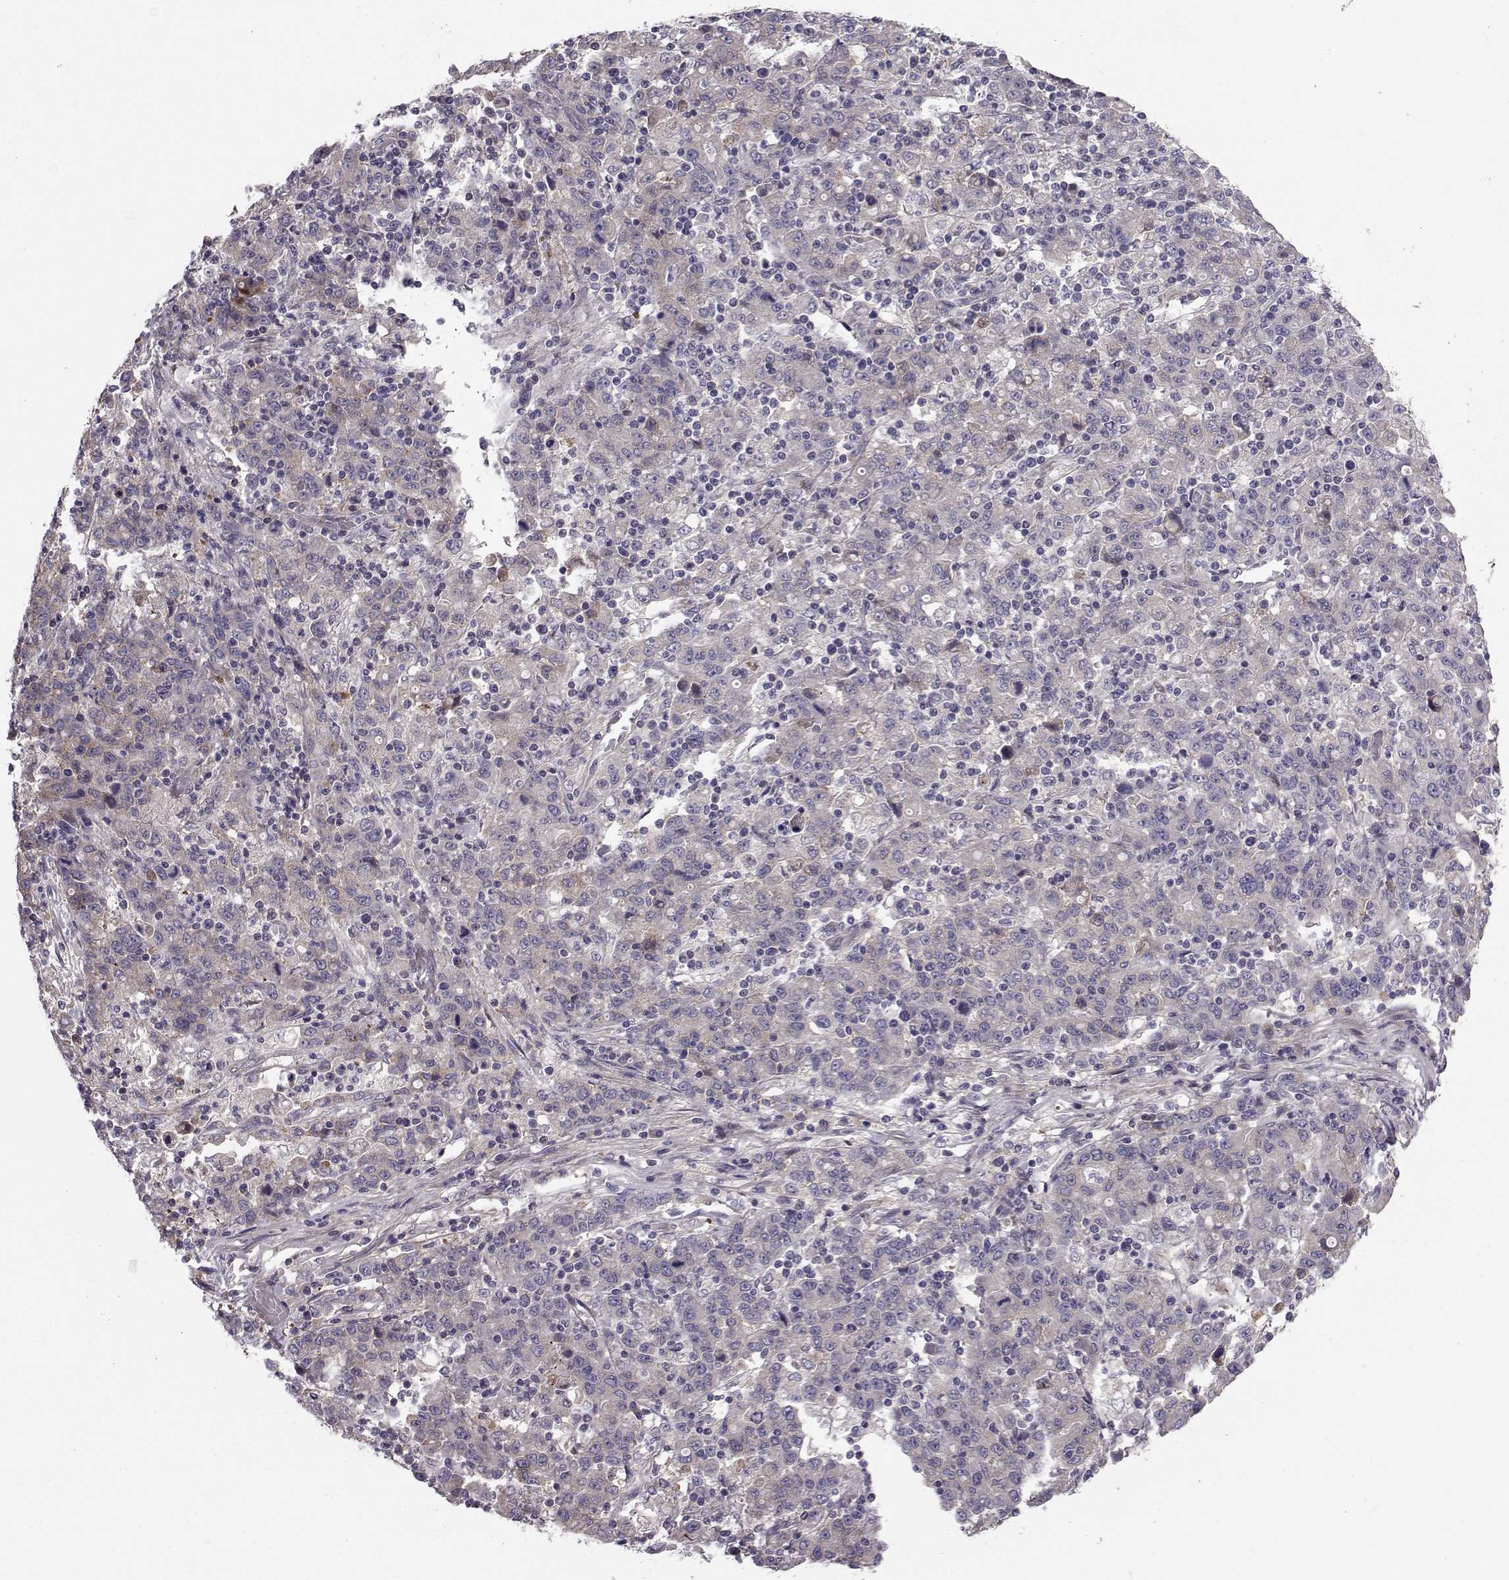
{"staining": {"intensity": "weak", "quantity": "<25%", "location": "cytoplasmic/membranous"}, "tissue": "stomach cancer", "cell_type": "Tumor cells", "image_type": "cancer", "snomed": [{"axis": "morphology", "description": "Adenocarcinoma, NOS"}, {"axis": "topography", "description": "Stomach, upper"}], "caption": "IHC image of neoplastic tissue: stomach adenocarcinoma stained with DAB demonstrates no significant protein expression in tumor cells.", "gene": "PEX5L", "patient": {"sex": "male", "age": 69}}